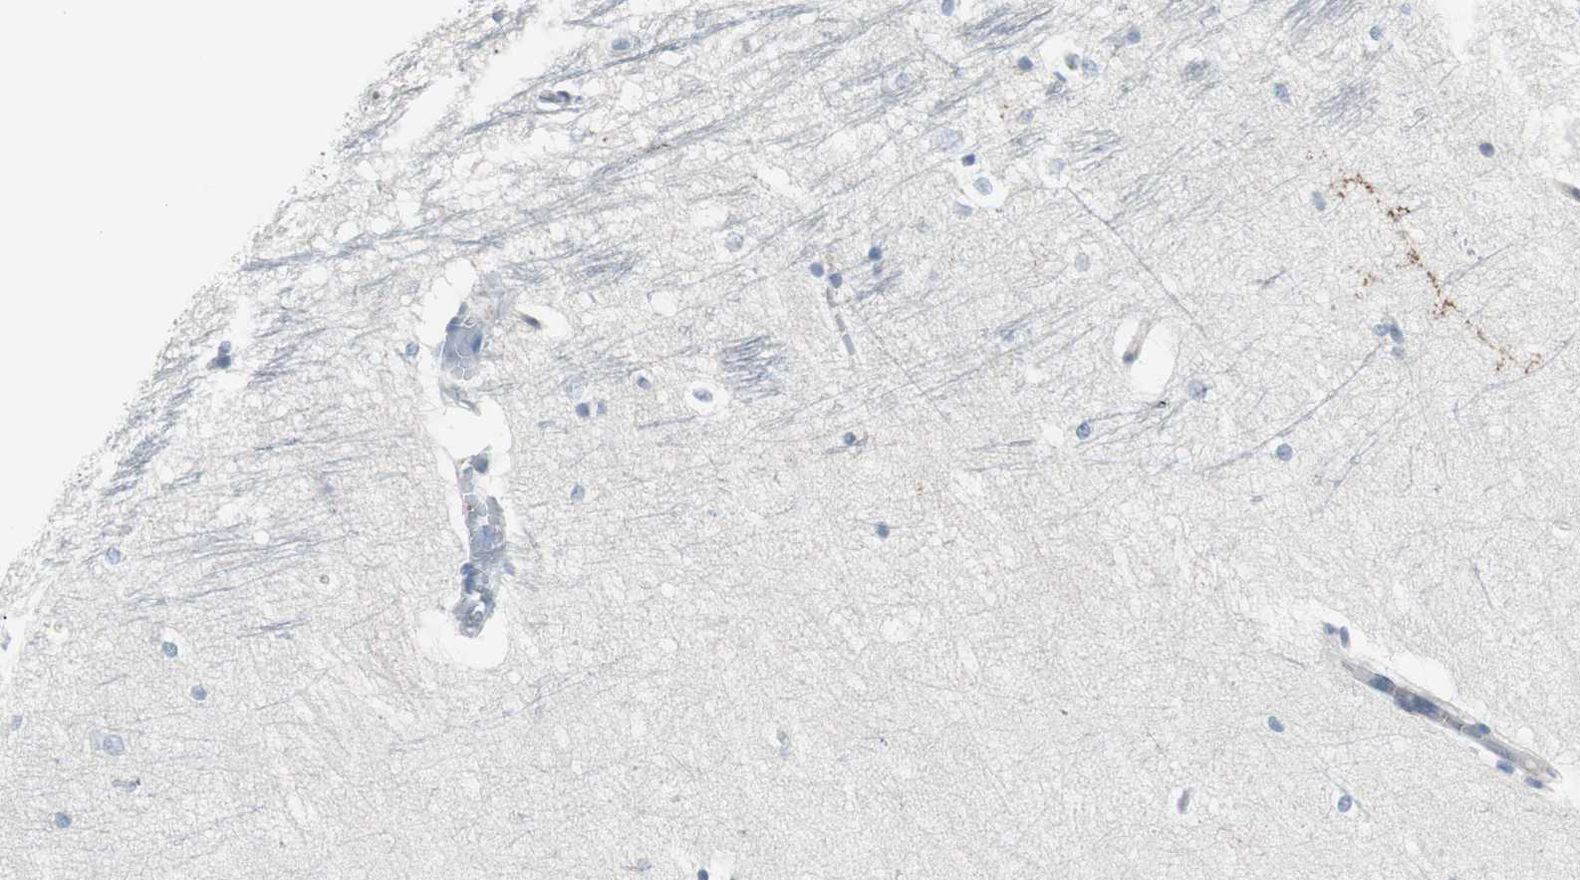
{"staining": {"intensity": "negative", "quantity": "none", "location": "none"}, "tissue": "hippocampus", "cell_type": "Glial cells", "image_type": "normal", "snomed": [{"axis": "morphology", "description": "Normal tissue, NOS"}, {"axis": "topography", "description": "Hippocampus"}], "caption": "IHC of unremarkable human hippocampus exhibits no positivity in glial cells. (Brightfield microscopy of DAB immunohistochemistry at high magnification).", "gene": "RASA1", "patient": {"sex": "female", "age": 19}}